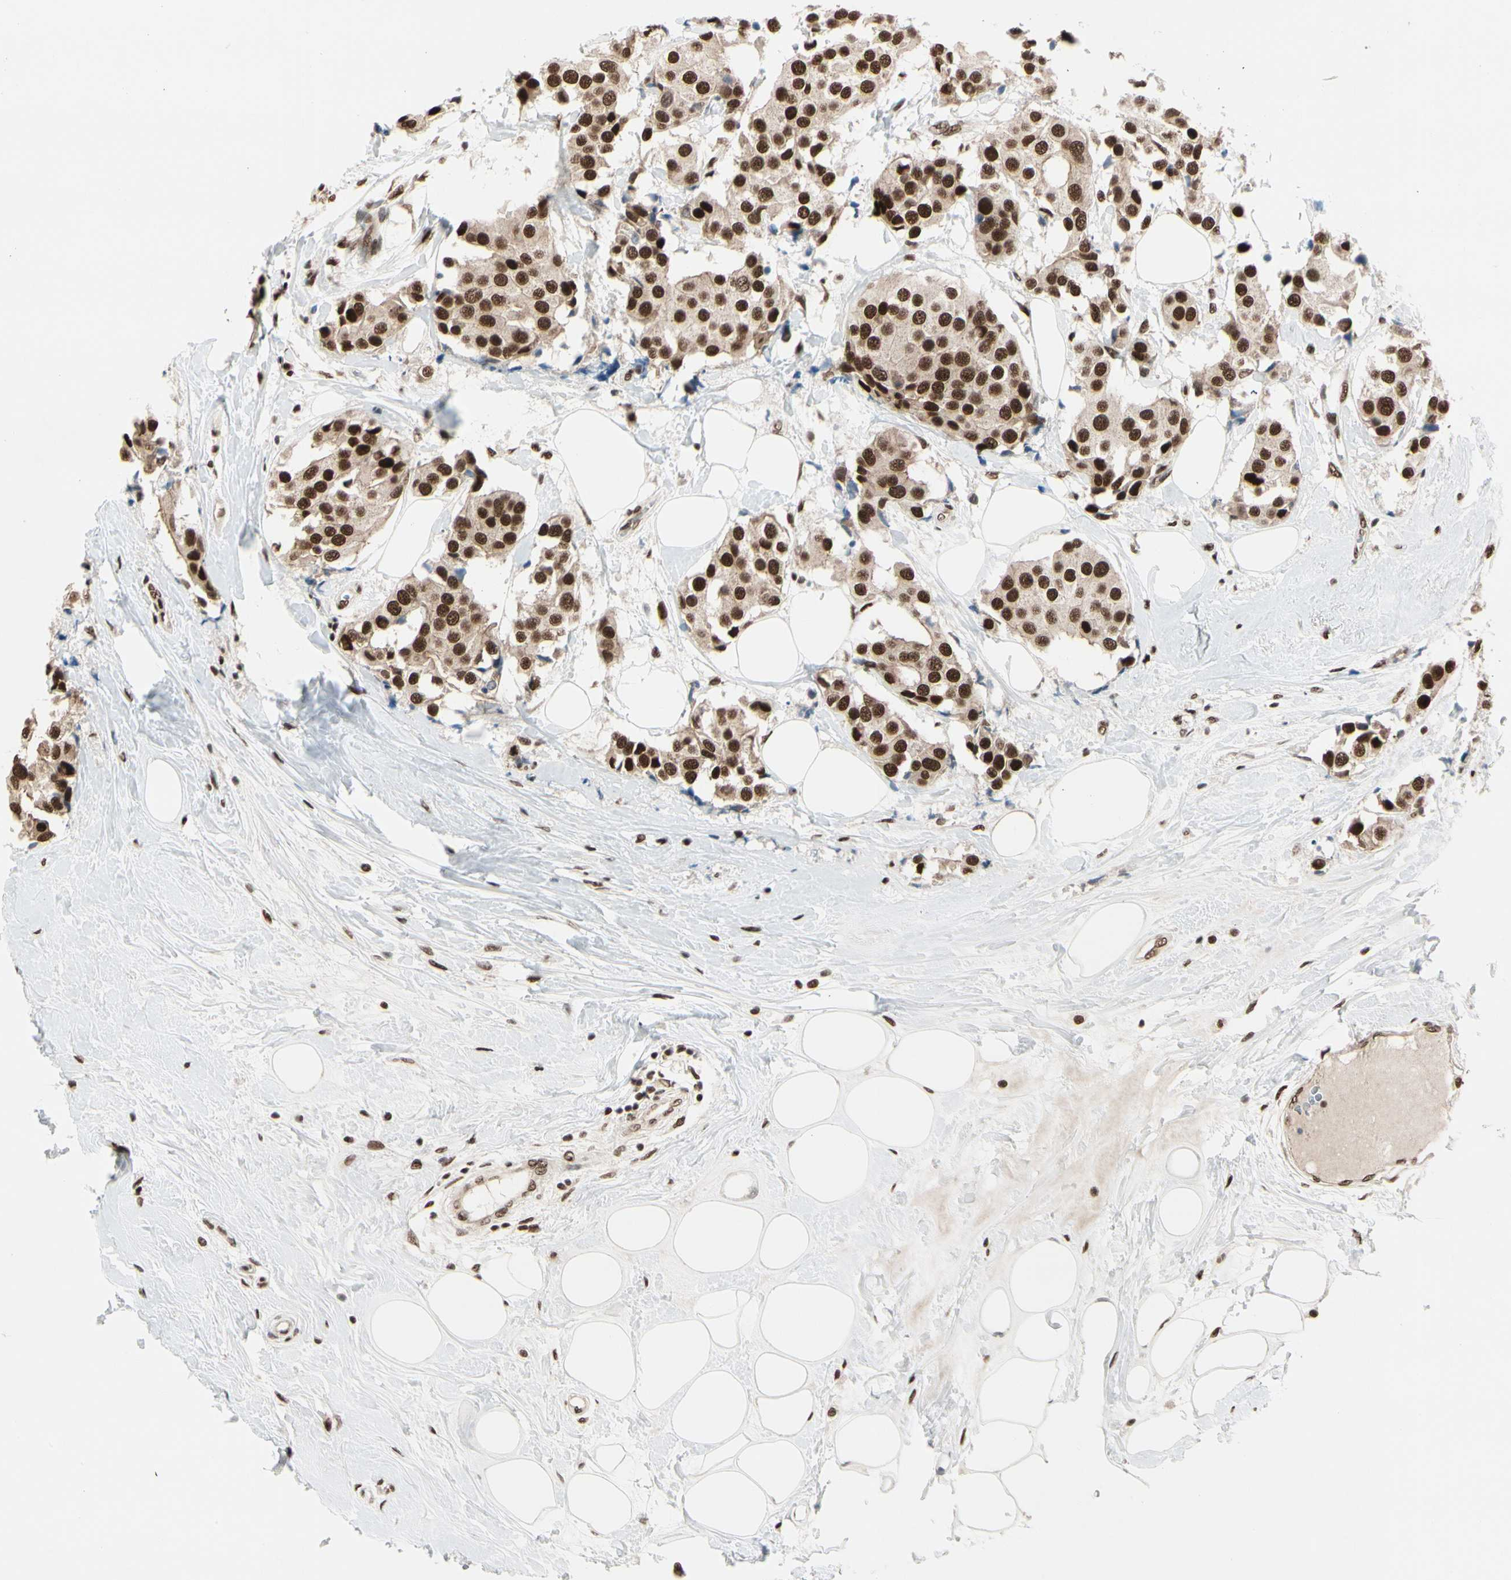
{"staining": {"intensity": "strong", "quantity": ">75%", "location": "nuclear"}, "tissue": "breast cancer", "cell_type": "Tumor cells", "image_type": "cancer", "snomed": [{"axis": "morphology", "description": "Normal tissue, NOS"}, {"axis": "morphology", "description": "Duct carcinoma"}, {"axis": "topography", "description": "Breast"}], "caption": "IHC of breast invasive ductal carcinoma shows high levels of strong nuclear positivity in approximately >75% of tumor cells.", "gene": "CHAMP1", "patient": {"sex": "female", "age": 39}}